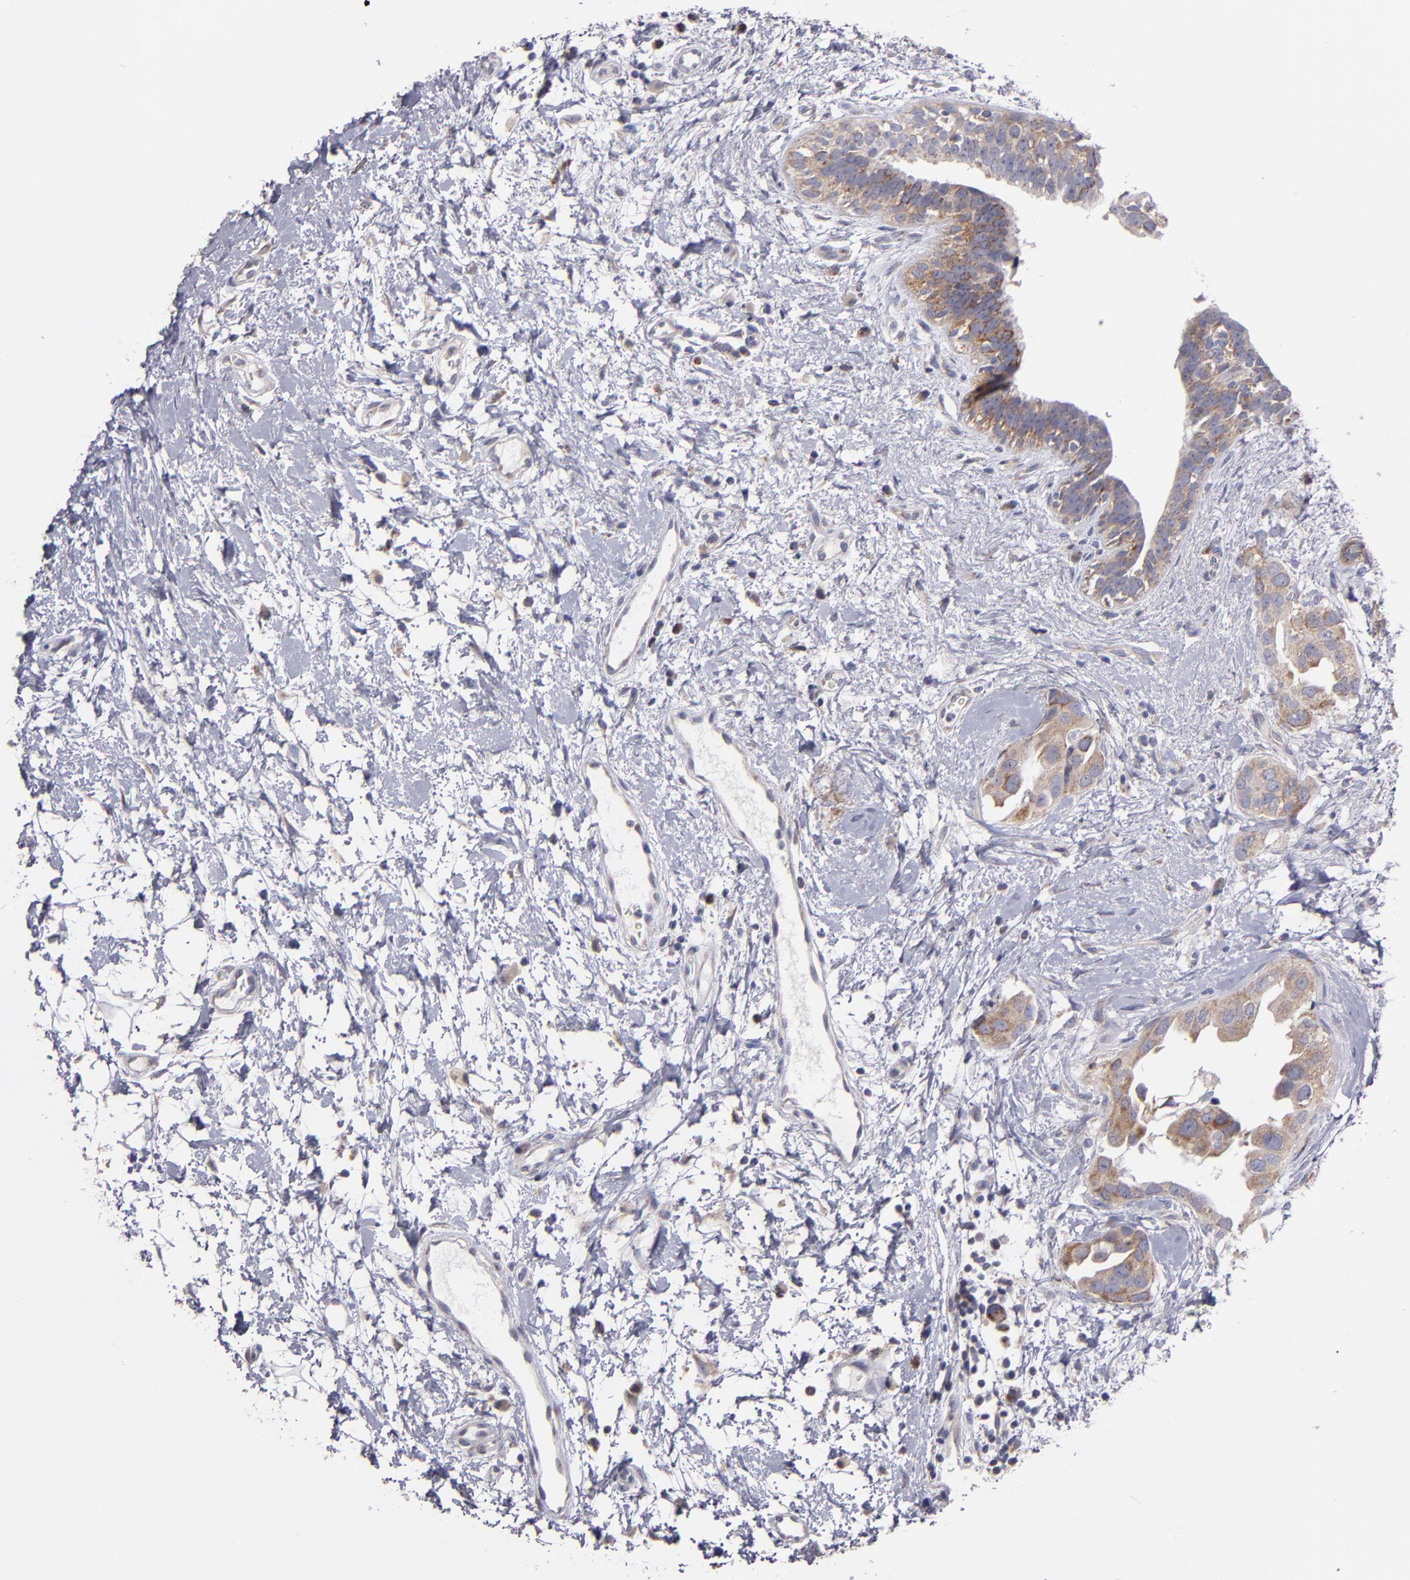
{"staining": {"intensity": "moderate", "quantity": ">75%", "location": "cytoplasmic/membranous"}, "tissue": "breast cancer", "cell_type": "Tumor cells", "image_type": "cancer", "snomed": [{"axis": "morphology", "description": "Duct carcinoma"}, {"axis": "topography", "description": "Breast"}], "caption": "Immunohistochemical staining of invasive ductal carcinoma (breast) exhibits medium levels of moderate cytoplasmic/membranous positivity in approximately >75% of tumor cells. (DAB = brown stain, brightfield microscopy at high magnification).", "gene": "CLTA", "patient": {"sex": "female", "age": 40}}